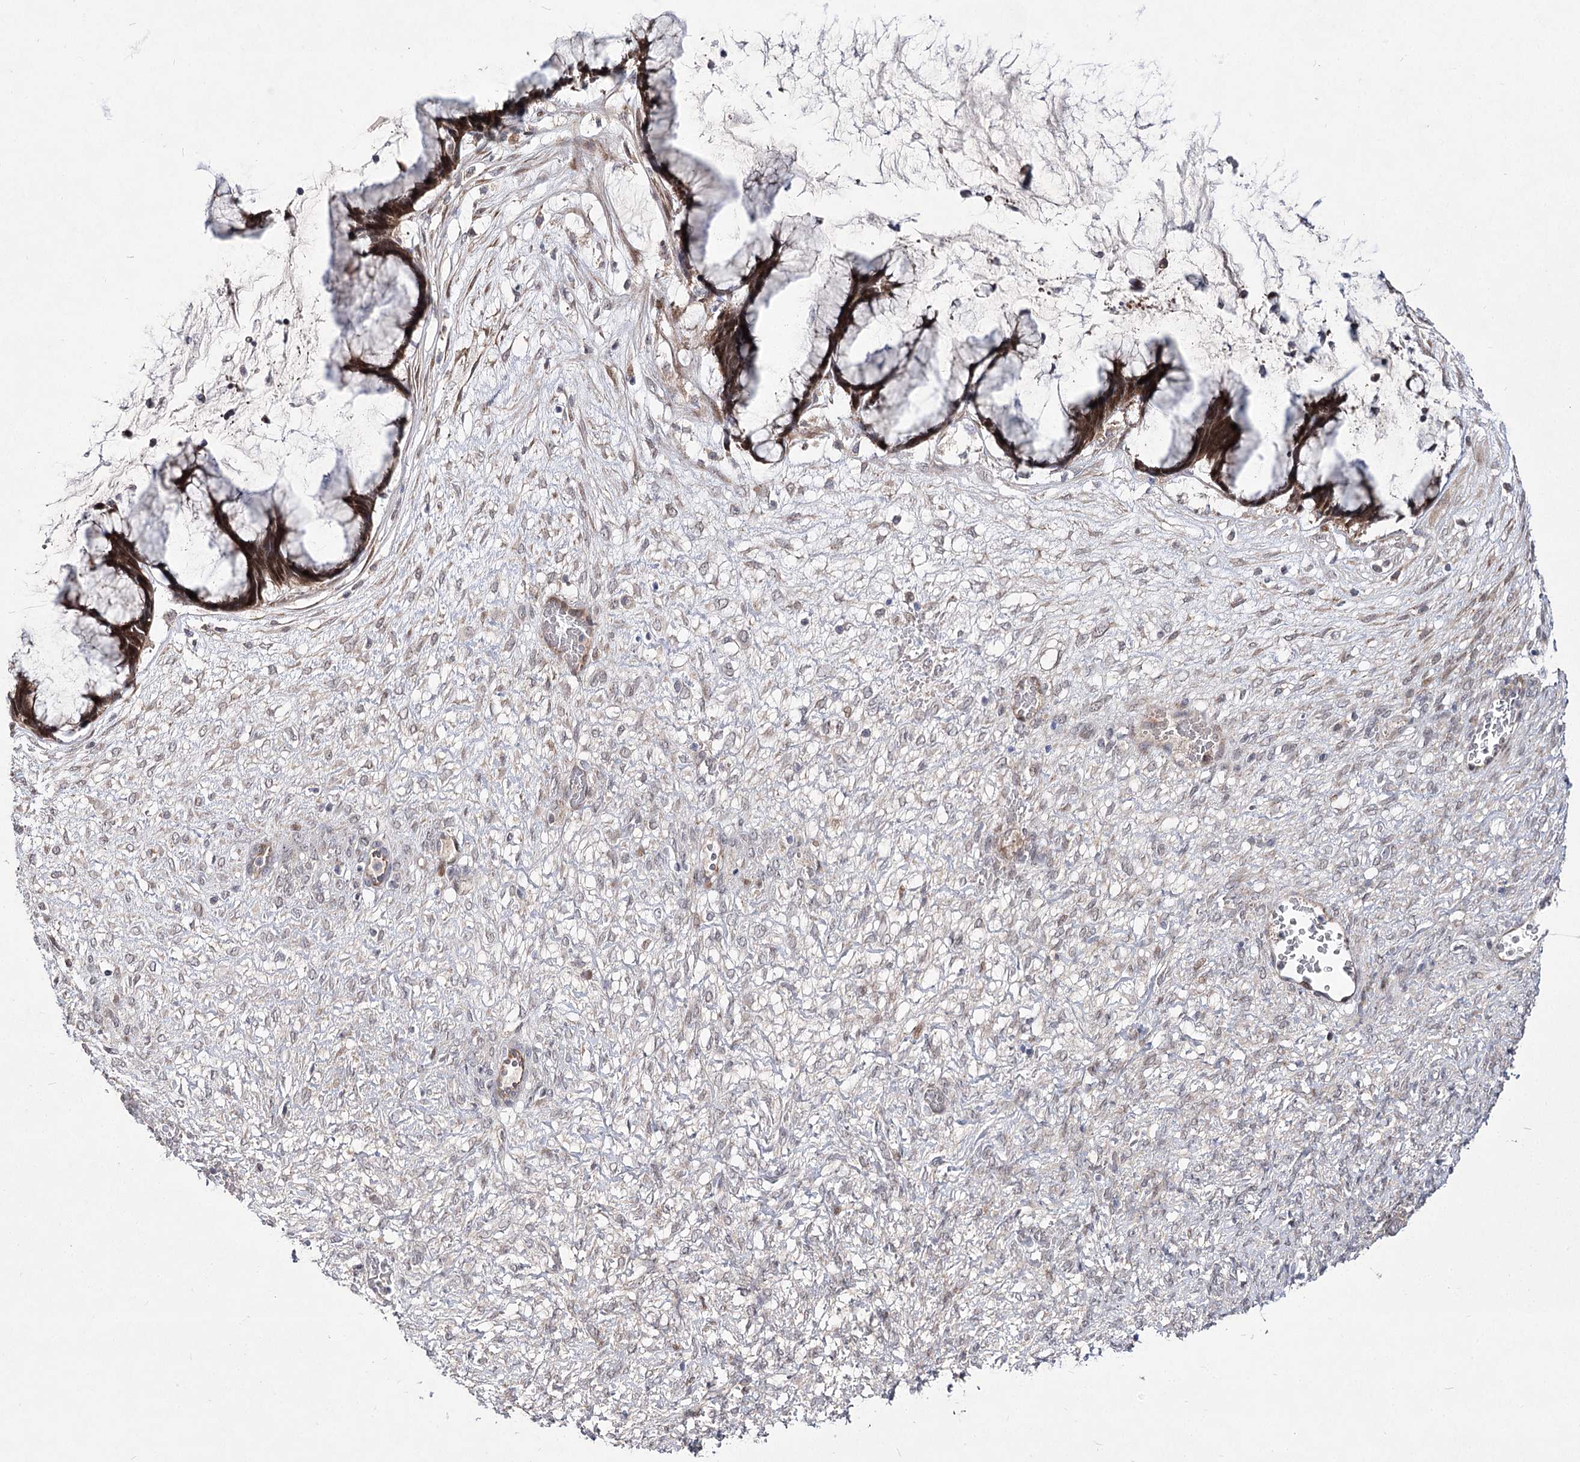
{"staining": {"intensity": "strong", "quantity": ">75%", "location": "cytoplasmic/membranous,nuclear"}, "tissue": "ovarian cancer", "cell_type": "Tumor cells", "image_type": "cancer", "snomed": [{"axis": "morphology", "description": "Cystadenocarcinoma, mucinous, NOS"}, {"axis": "topography", "description": "Ovary"}], "caption": "Strong cytoplasmic/membranous and nuclear positivity is seen in about >75% of tumor cells in ovarian cancer.", "gene": "ARHGAP32", "patient": {"sex": "female", "age": 42}}